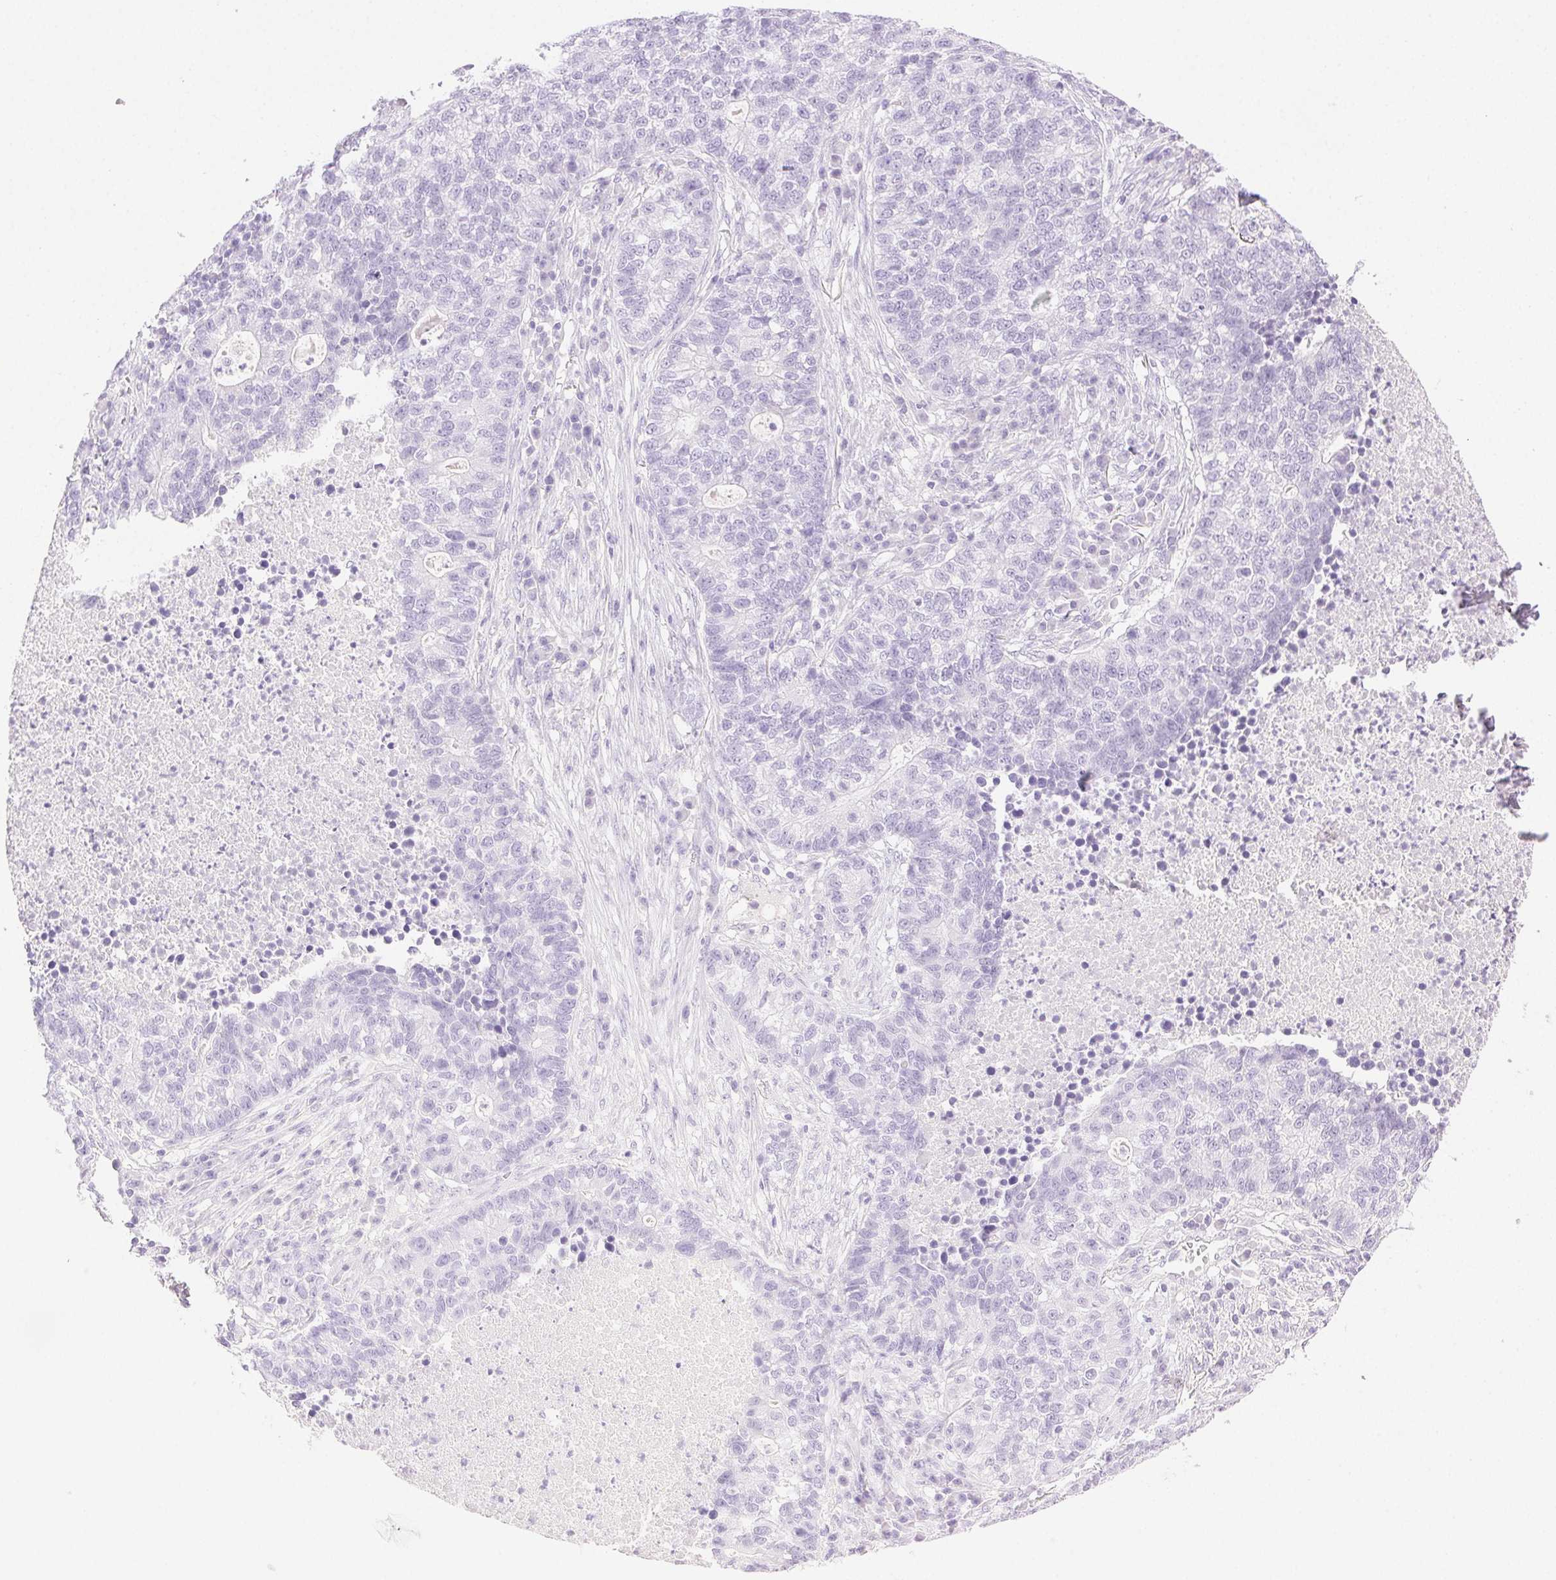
{"staining": {"intensity": "negative", "quantity": "none", "location": "none"}, "tissue": "lung cancer", "cell_type": "Tumor cells", "image_type": "cancer", "snomed": [{"axis": "morphology", "description": "Adenocarcinoma, NOS"}, {"axis": "topography", "description": "Lung"}], "caption": "Micrograph shows no protein staining in tumor cells of lung cancer (adenocarcinoma) tissue.", "gene": "SPACA4", "patient": {"sex": "male", "age": 57}}